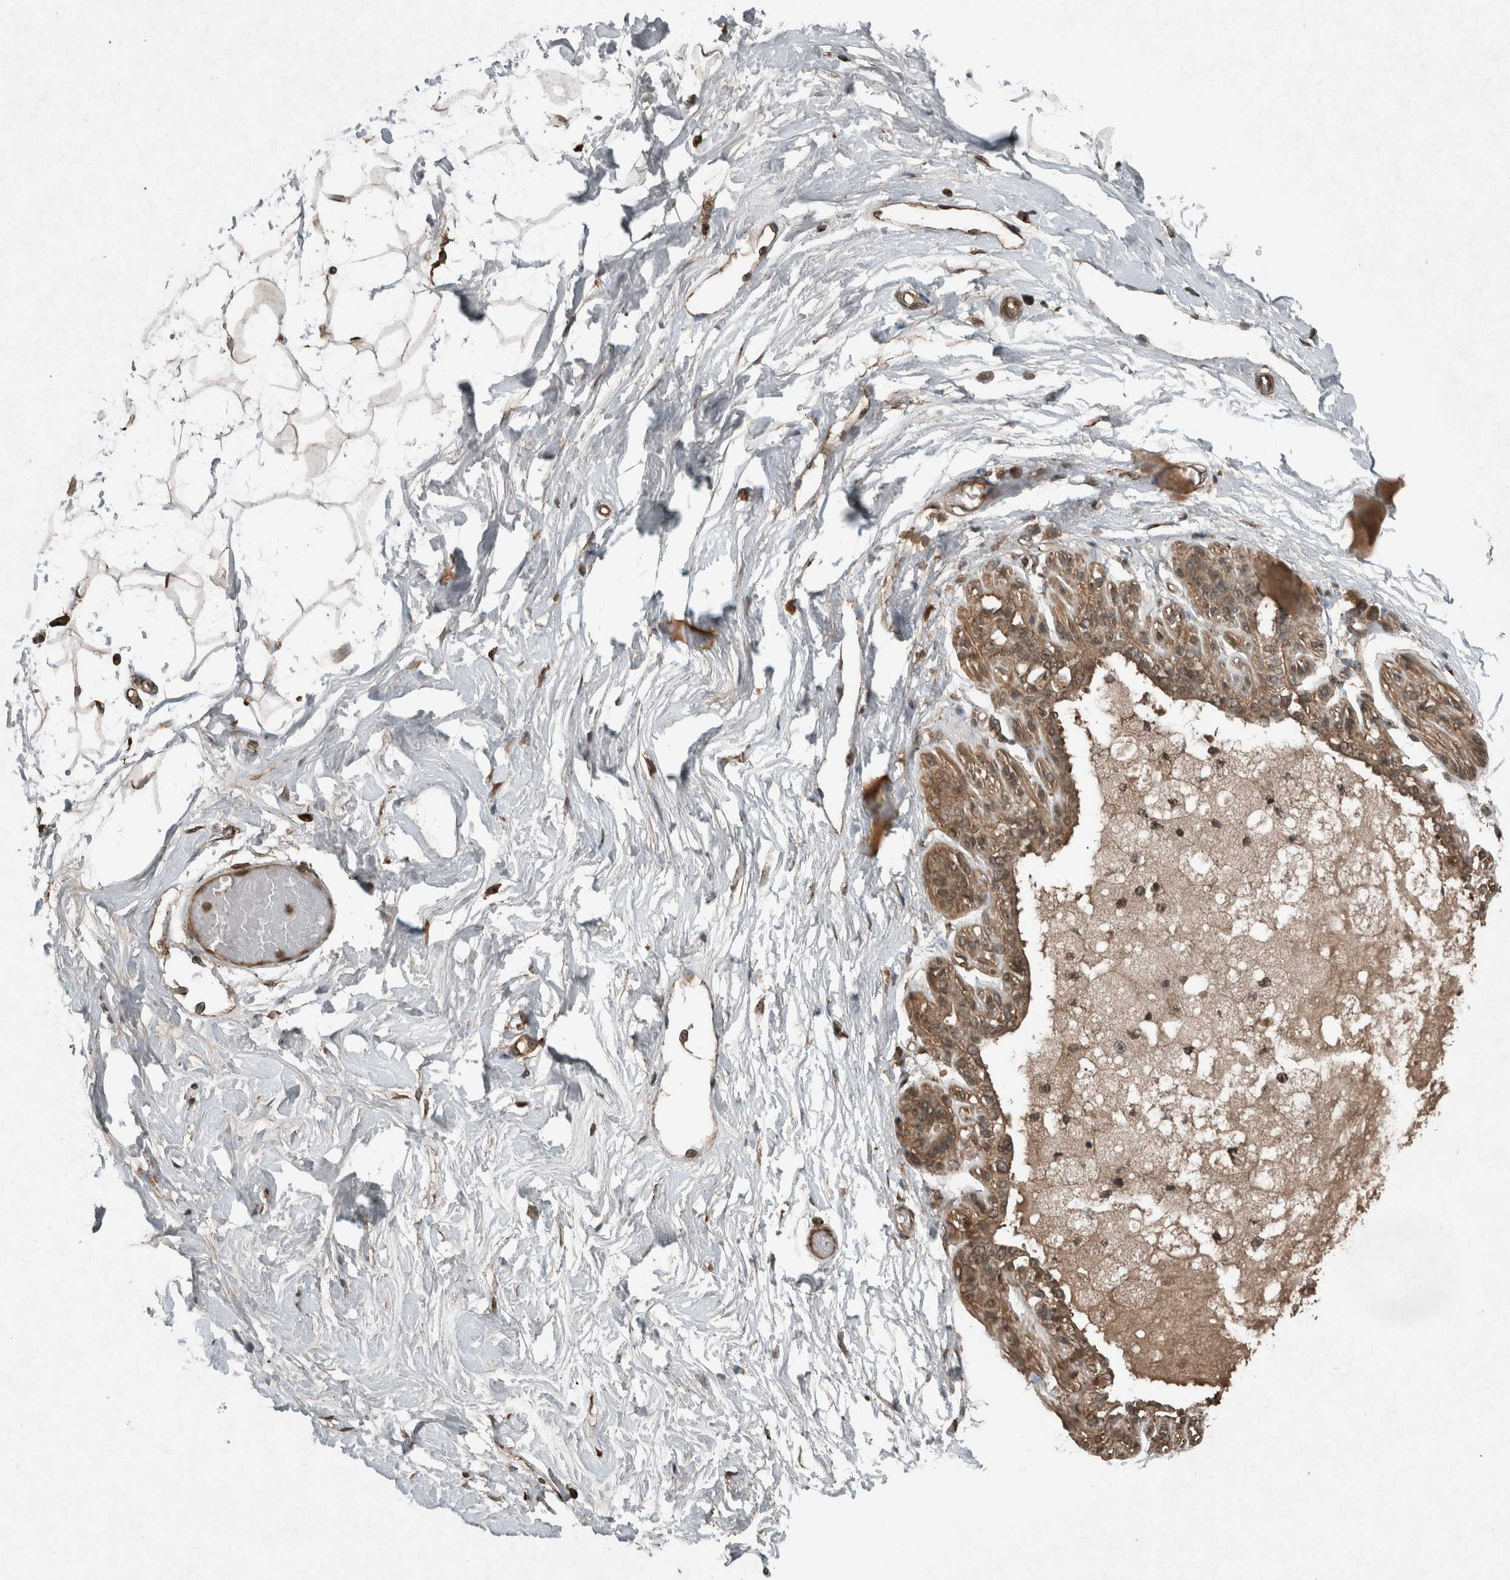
{"staining": {"intensity": "moderate", "quantity": ">75%", "location": "cytoplasmic/membranous"}, "tissue": "breast", "cell_type": "Adipocytes", "image_type": "normal", "snomed": [{"axis": "morphology", "description": "Normal tissue, NOS"}, {"axis": "topography", "description": "Breast"}], "caption": "Immunohistochemistry (IHC) (DAB (3,3'-diaminobenzidine)) staining of unremarkable human breast demonstrates moderate cytoplasmic/membranous protein positivity in approximately >75% of adipocytes.", "gene": "ARHGEF12", "patient": {"sex": "female", "age": 45}}